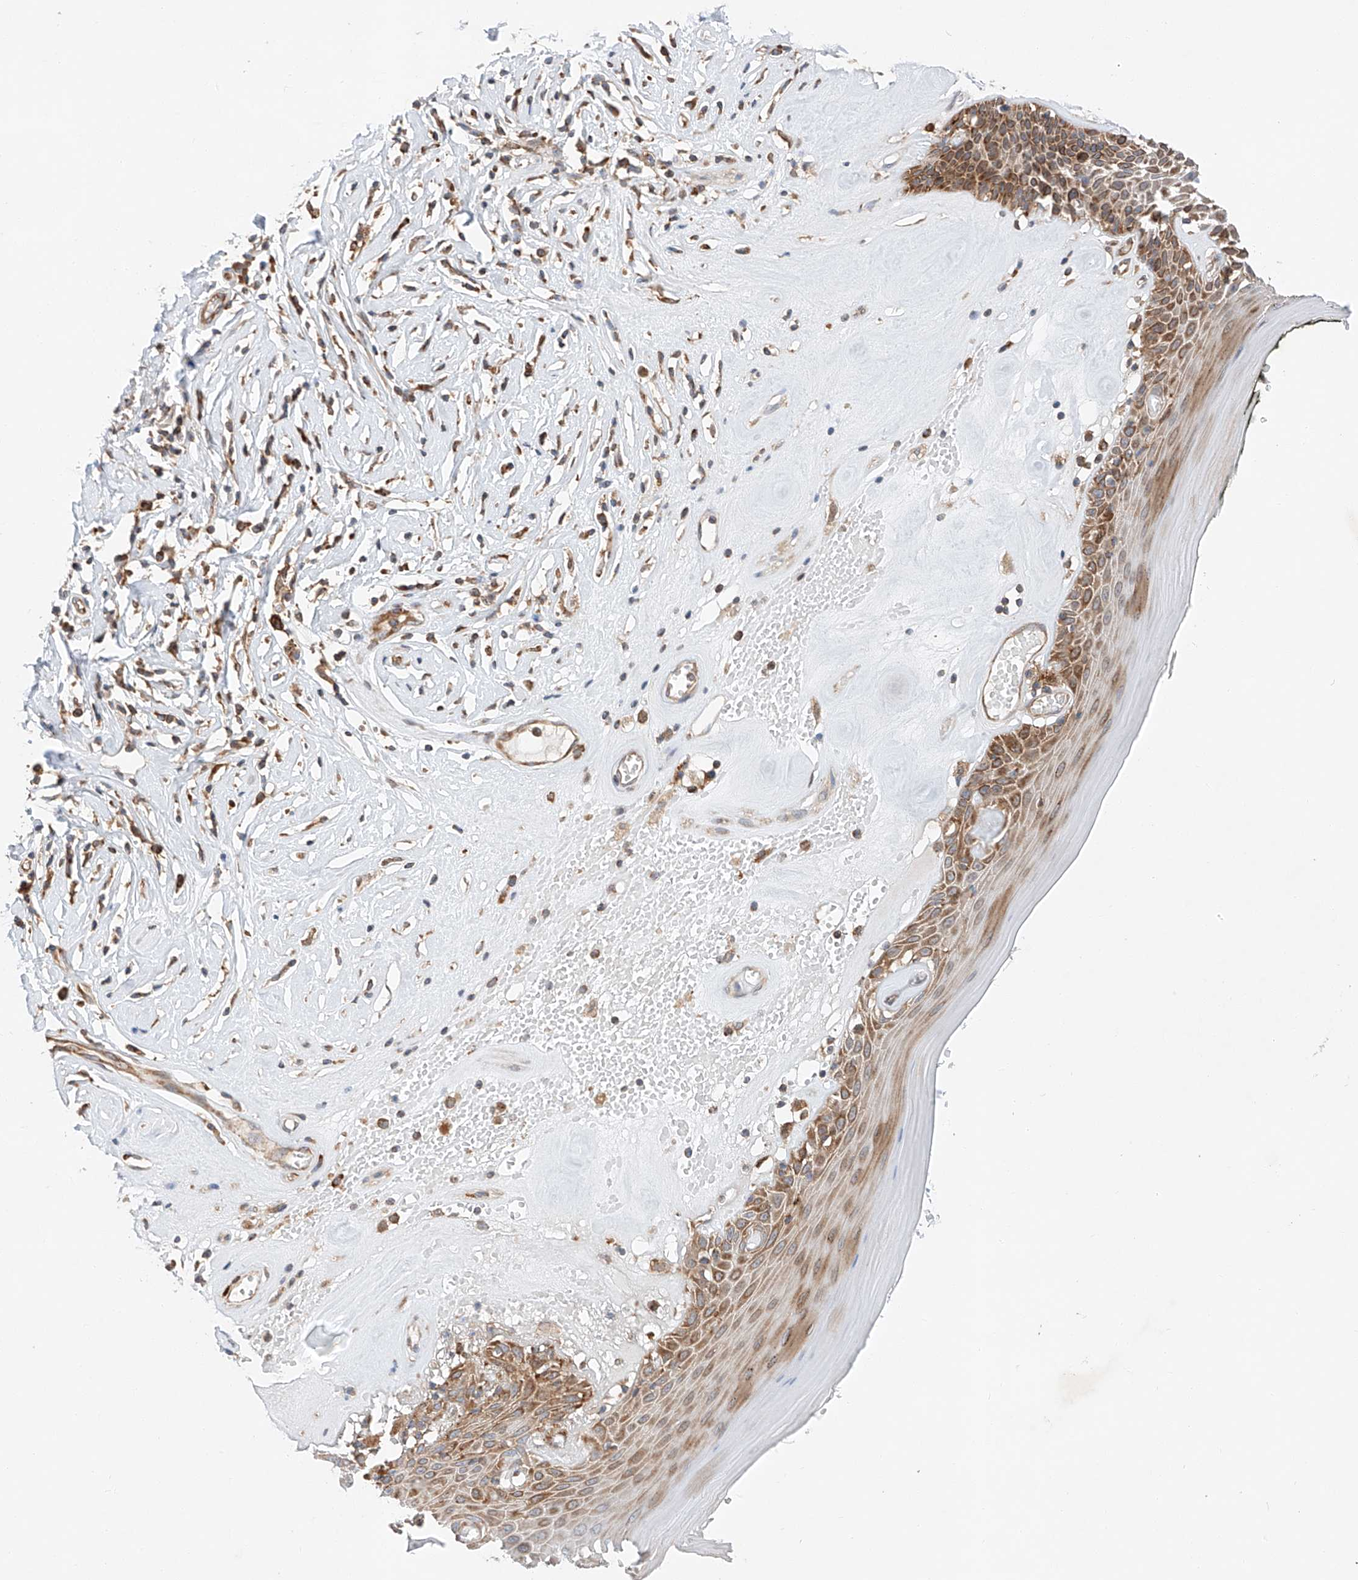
{"staining": {"intensity": "strong", "quantity": ">75%", "location": "cytoplasmic/membranous"}, "tissue": "skin", "cell_type": "Epidermal cells", "image_type": "normal", "snomed": [{"axis": "morphology", "description": "Normal tissue, NOS"}, {"axis": "morphology", "description": "Inflammation, NOS"}, {"axis": "topography", "description": "Vulva"}], "caption": "Protein positivity by IHC displays strong cytoplasmic/membranous positivity in about >75% of epidermal cells in unremarkable skin. (Stains: DAB (3,3'-diaminobenzidine) in brown, nuclei in blue, Microscopy: brightfield microscopy at high magnification).", "gene": "RUSC1", "patient": {"sex": "female", "age": 84}}